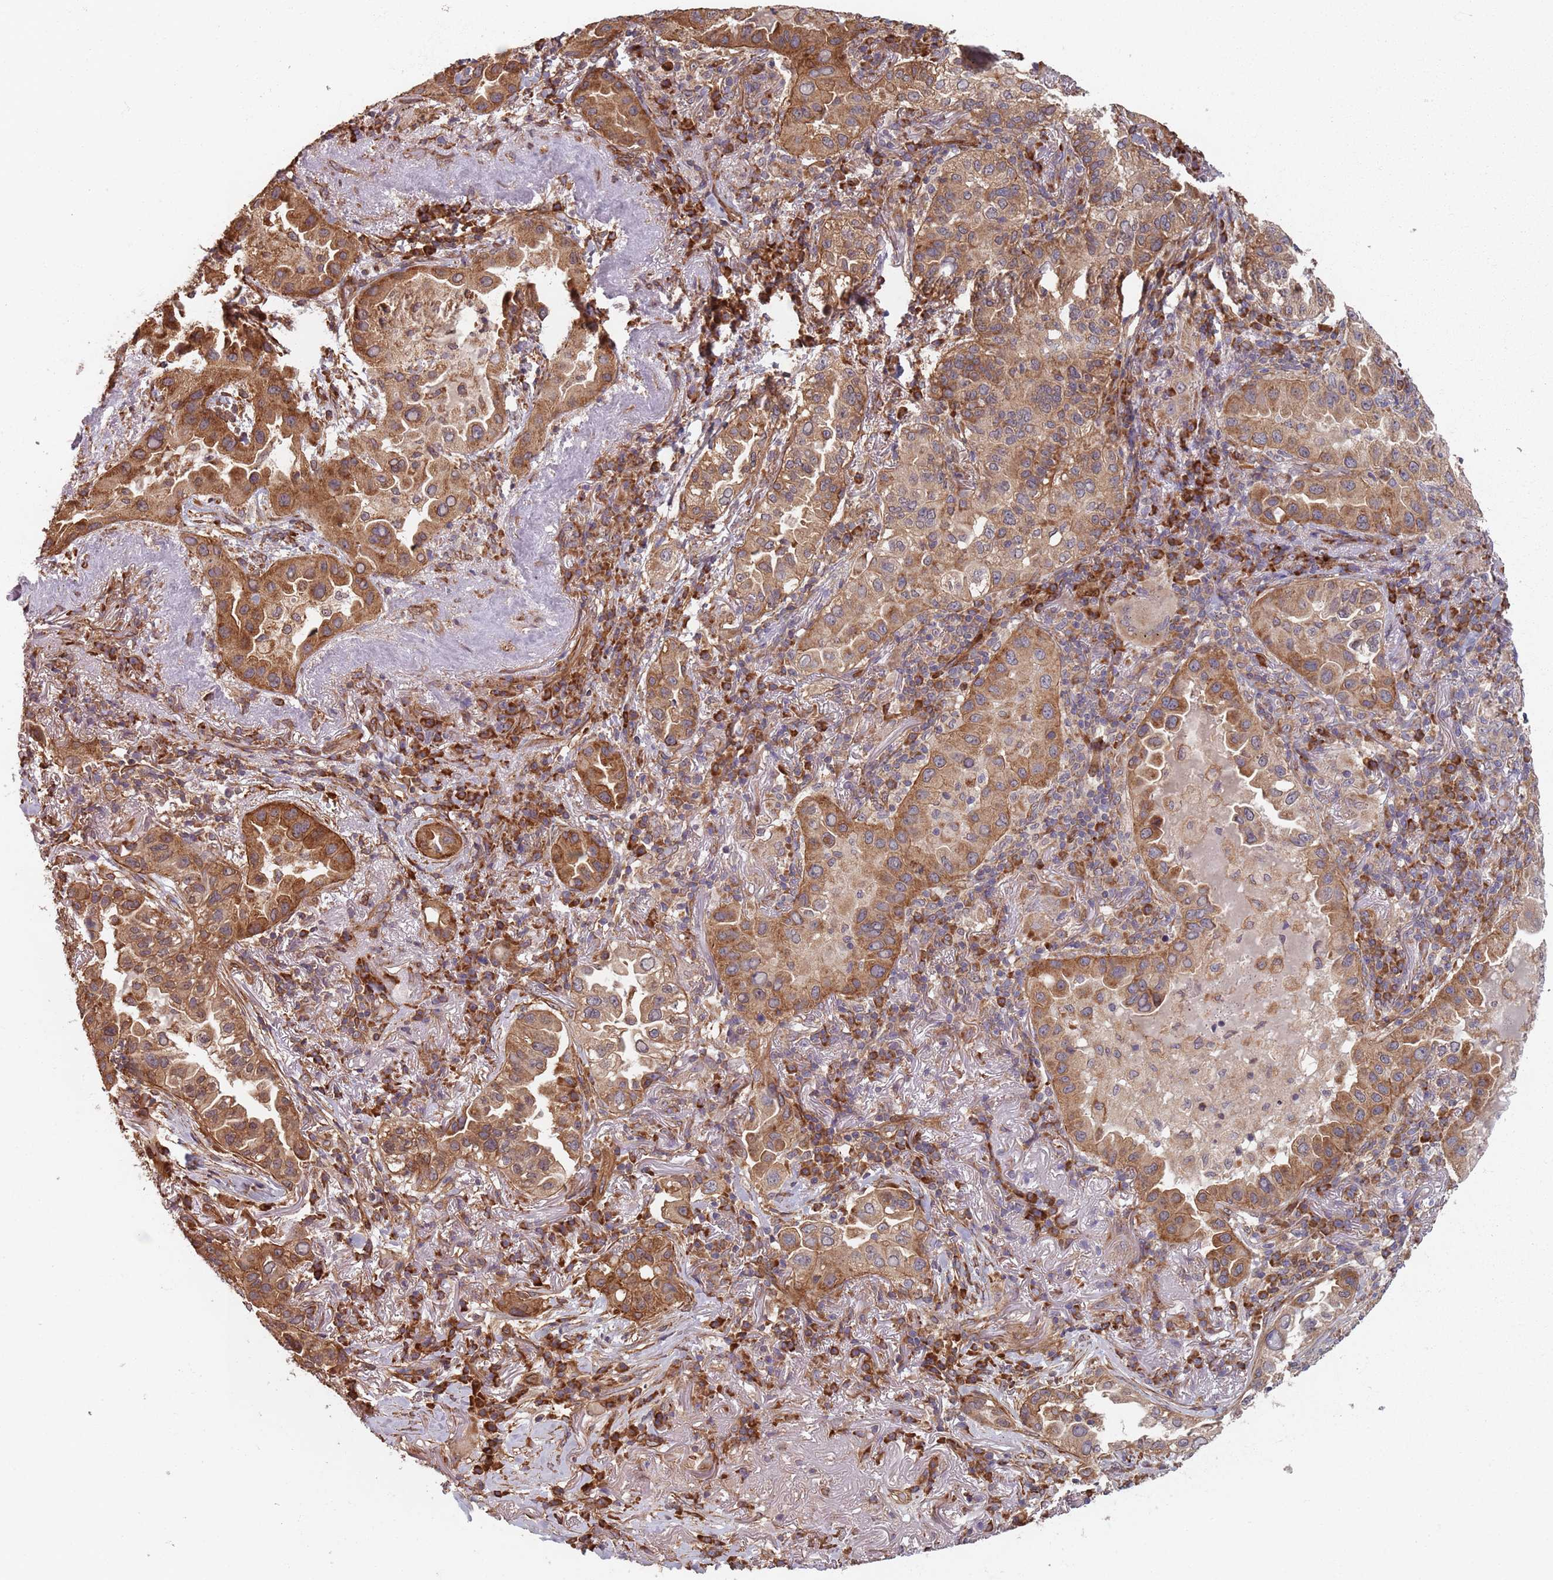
{"staining": {"intensity": "moderate", "quantity": ">75%", "location": "cytoplasmic/membranous"}, "tissue": "lung cancer", "cell_type": "Tumor cells", "image_type": "cancer", "snomed": [{"axis": "morphology", "description": "Adenocarcinoma, NOS"}, {"axis": "topography", "description": "Lung"}], "caption": "Tumor cells show moderate cytoplasmic/membranous staining in about >75% of cells in adenocarcinoma (lung). (Stains: DAB in brown, nuclei in blue, Microscopy: brightfield microscopy at high magnification).", "gene": "NOTCH3", "patient": {"sex": "female", "age": 69}}